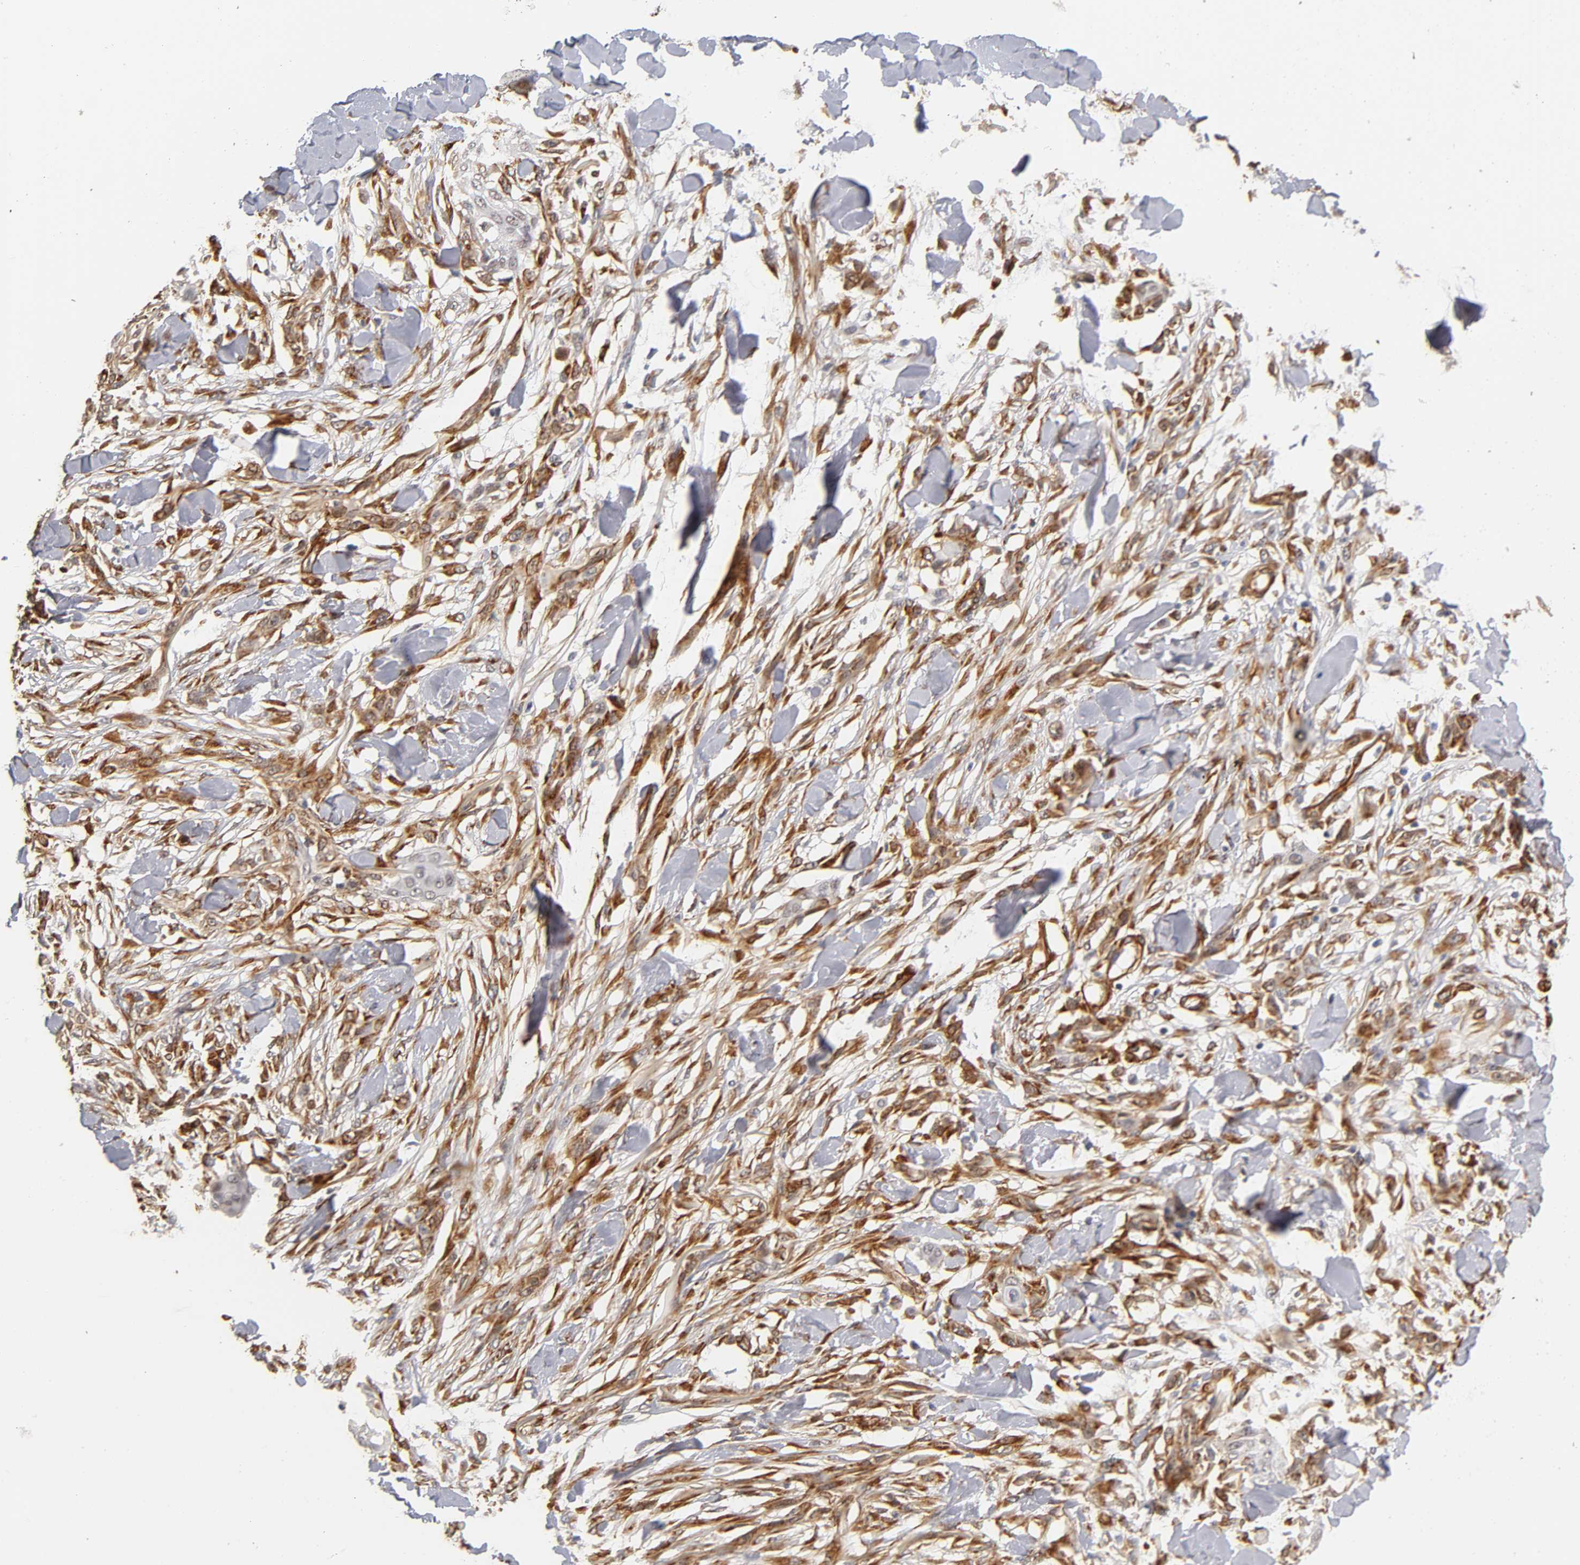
{"staining": {"intensity": "strong", "quantity": ">75%", "location": "cytoplasmic/membranous"}, "tissue": "skin cancer", "cell_type": "Tumor cells", "image_type": "cancer", "snomed": [{"axis": "morphology", "description": "Normal tissue, NOS"}, {"axis": "morphology", "description": "Squamous cell carcinoma, NOS"}, {"axis": "topography", "description": "Skin"}], "caption": "DAB (3,3'-diaminobenzidine) immunohistochemical staining of skin squamous cell carcinoma displays strong cytoplasmic/membranous protein expression in about >75% of tumor cells.", "gene": "LAMB1", "patient": {"sex": "female", "age": 59}}